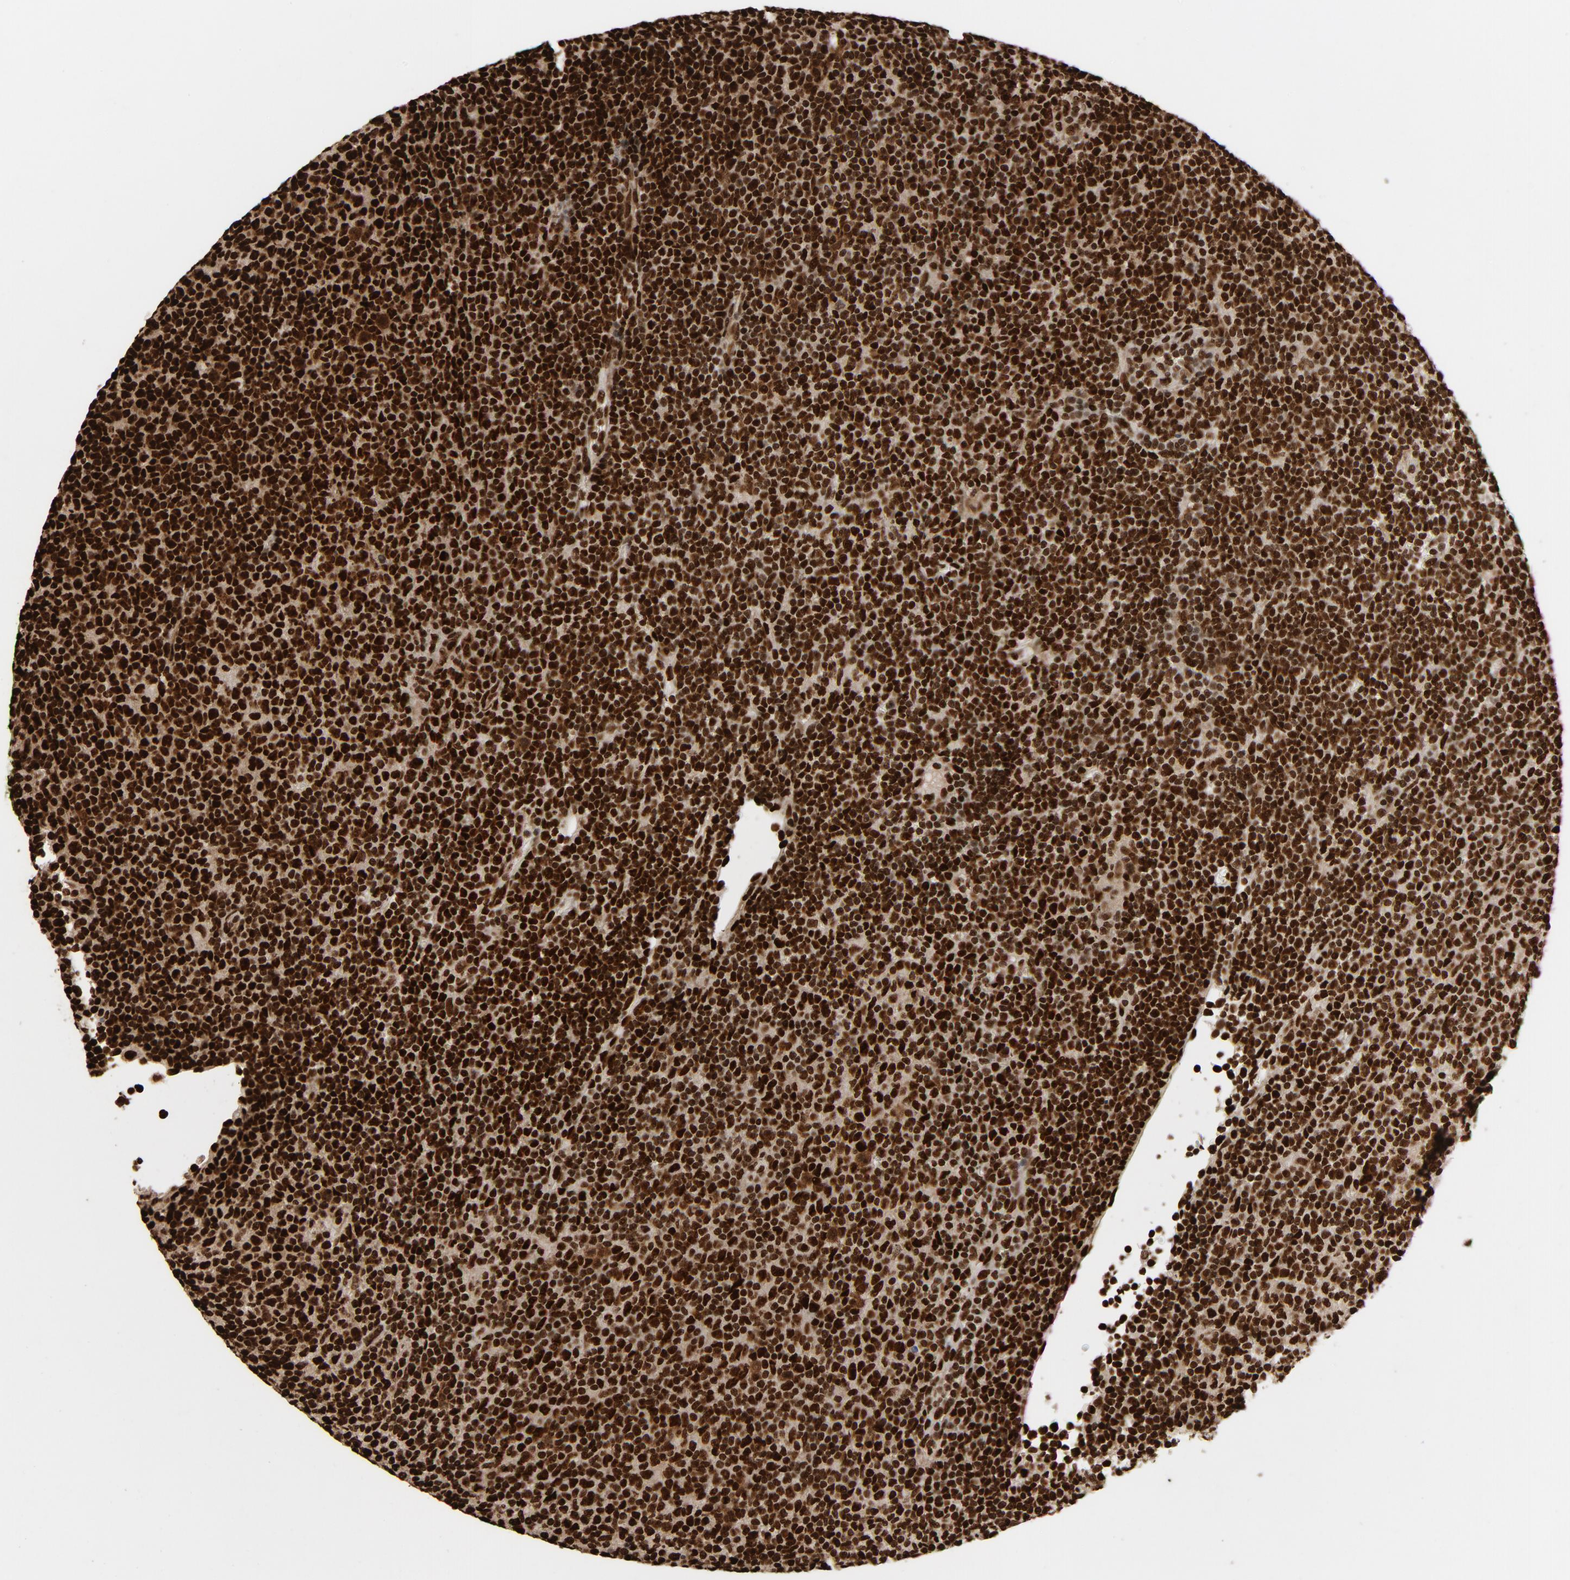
{"staining": {"intensity": "strong", "quantity": ">75%", "location": "nuclear"}, "tissue": "lymphoma", "cell_type": "Tumor cells", "image_type": "cancer", "snomed": [{"axis": "morphology", "description": "Malignant lymphoma, non-Hodgkin's type, Low grade"}, {"axis": "topography", "description": "Lymph node"}], "caption": "This is an image of immunohistochemistry staining of lymphoma, which shows strong expression in the nuclear of tumor cells.", "gene": "TP53BP1", "patient": {"sex": "male", "age": 70}}